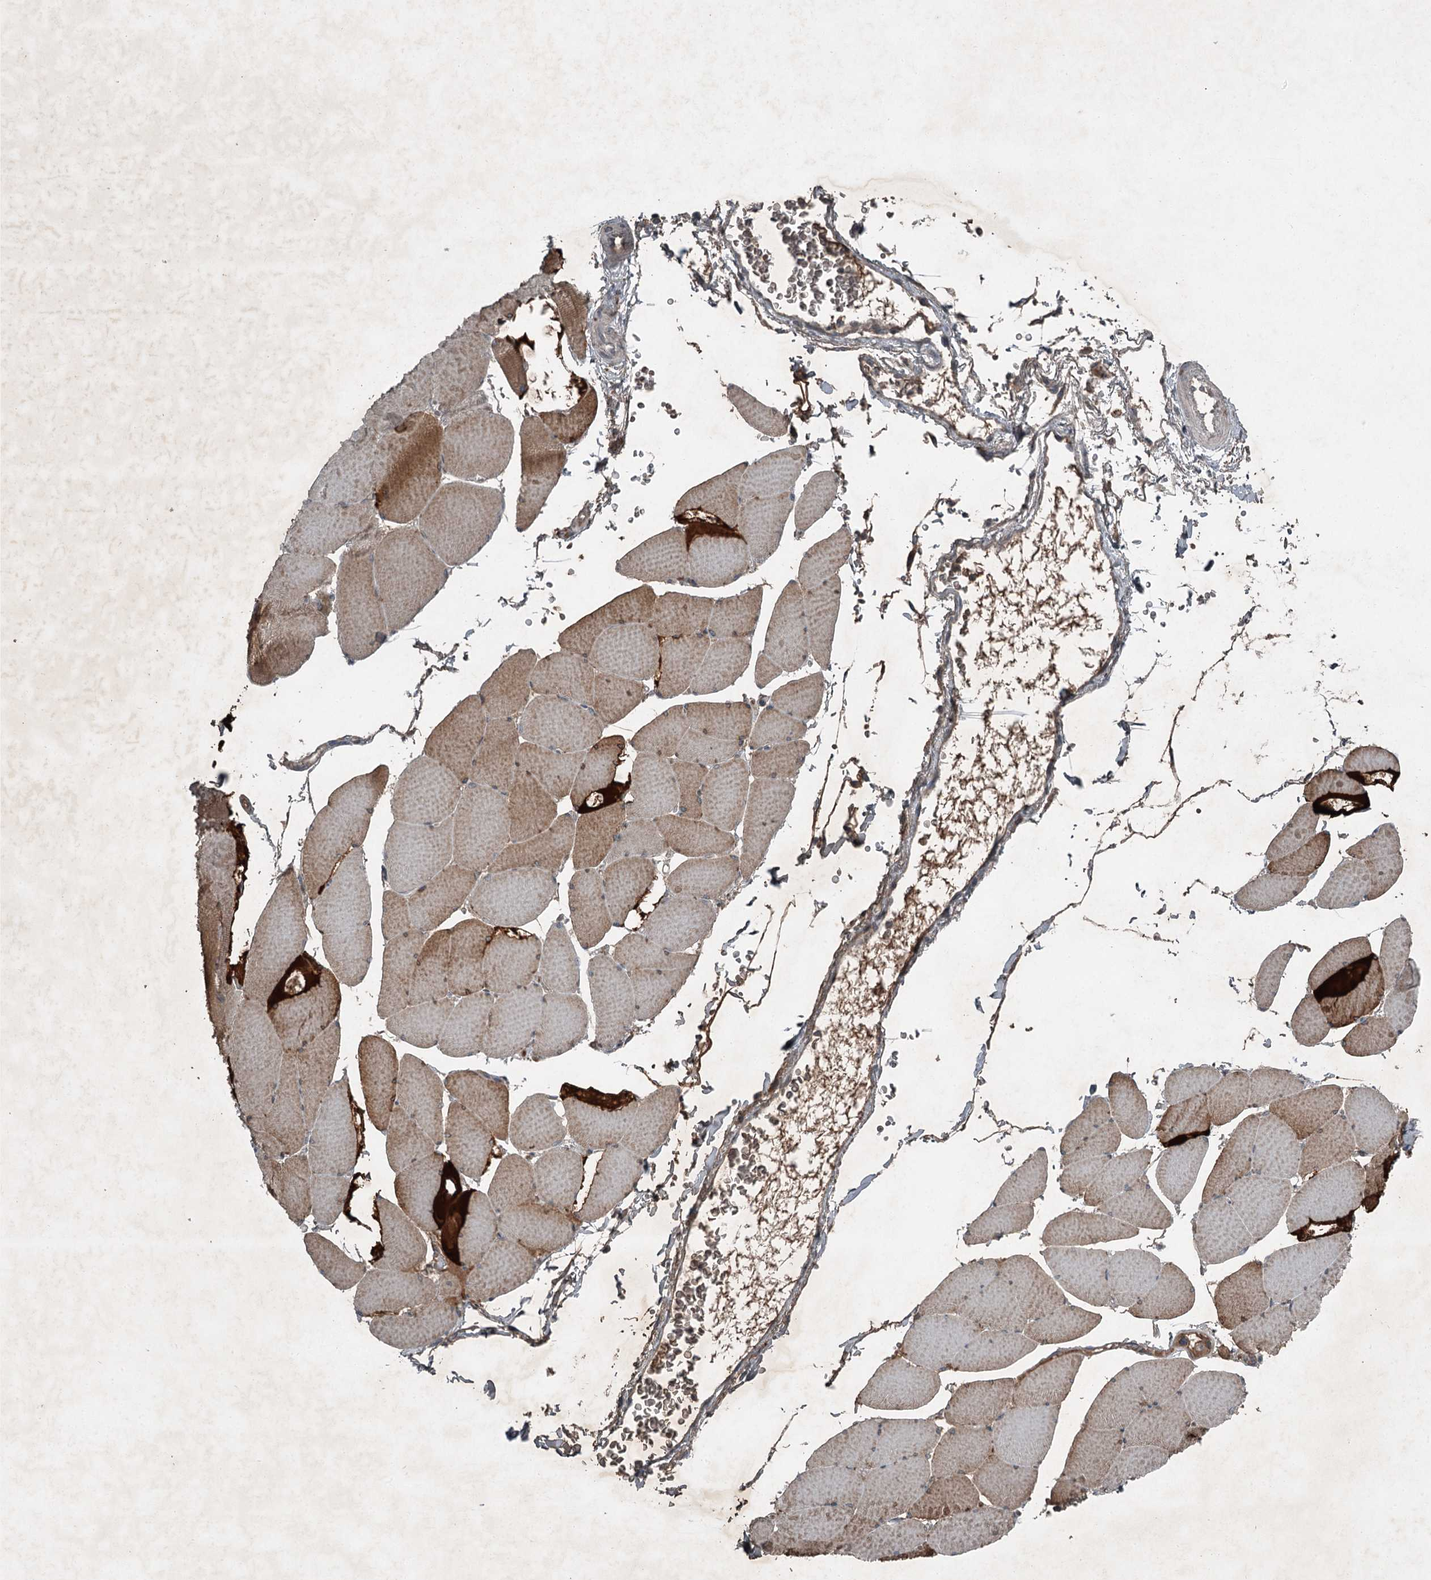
{"staining": {"intensity": "strong", "quantity": "<25%", "location": "cytoplasmic/membranous"}, "tissue": "skeletal muscle", "cell_type": "Myocytes", "image_type": "normal", "snomed": [{"axis": "morphology", "description": "Normal tissue, NOS"}, {"axis": "topography", "description": "Skeletal muscle"}, {"axis": "topography", "description": "Head-Neck"}], "caption": "Unremarkable skeletal muscle reveals strong cytoplasmic/membranous positivity in about <25% of myocytes, visualized by immunohistochemistry. (Stains: DAB in brown, nuclei in blue, Microscopy: brightfield microscopy at high magnification).", "gene": "SLC39A8", "patient": {"sex": "male", "age": 66}}